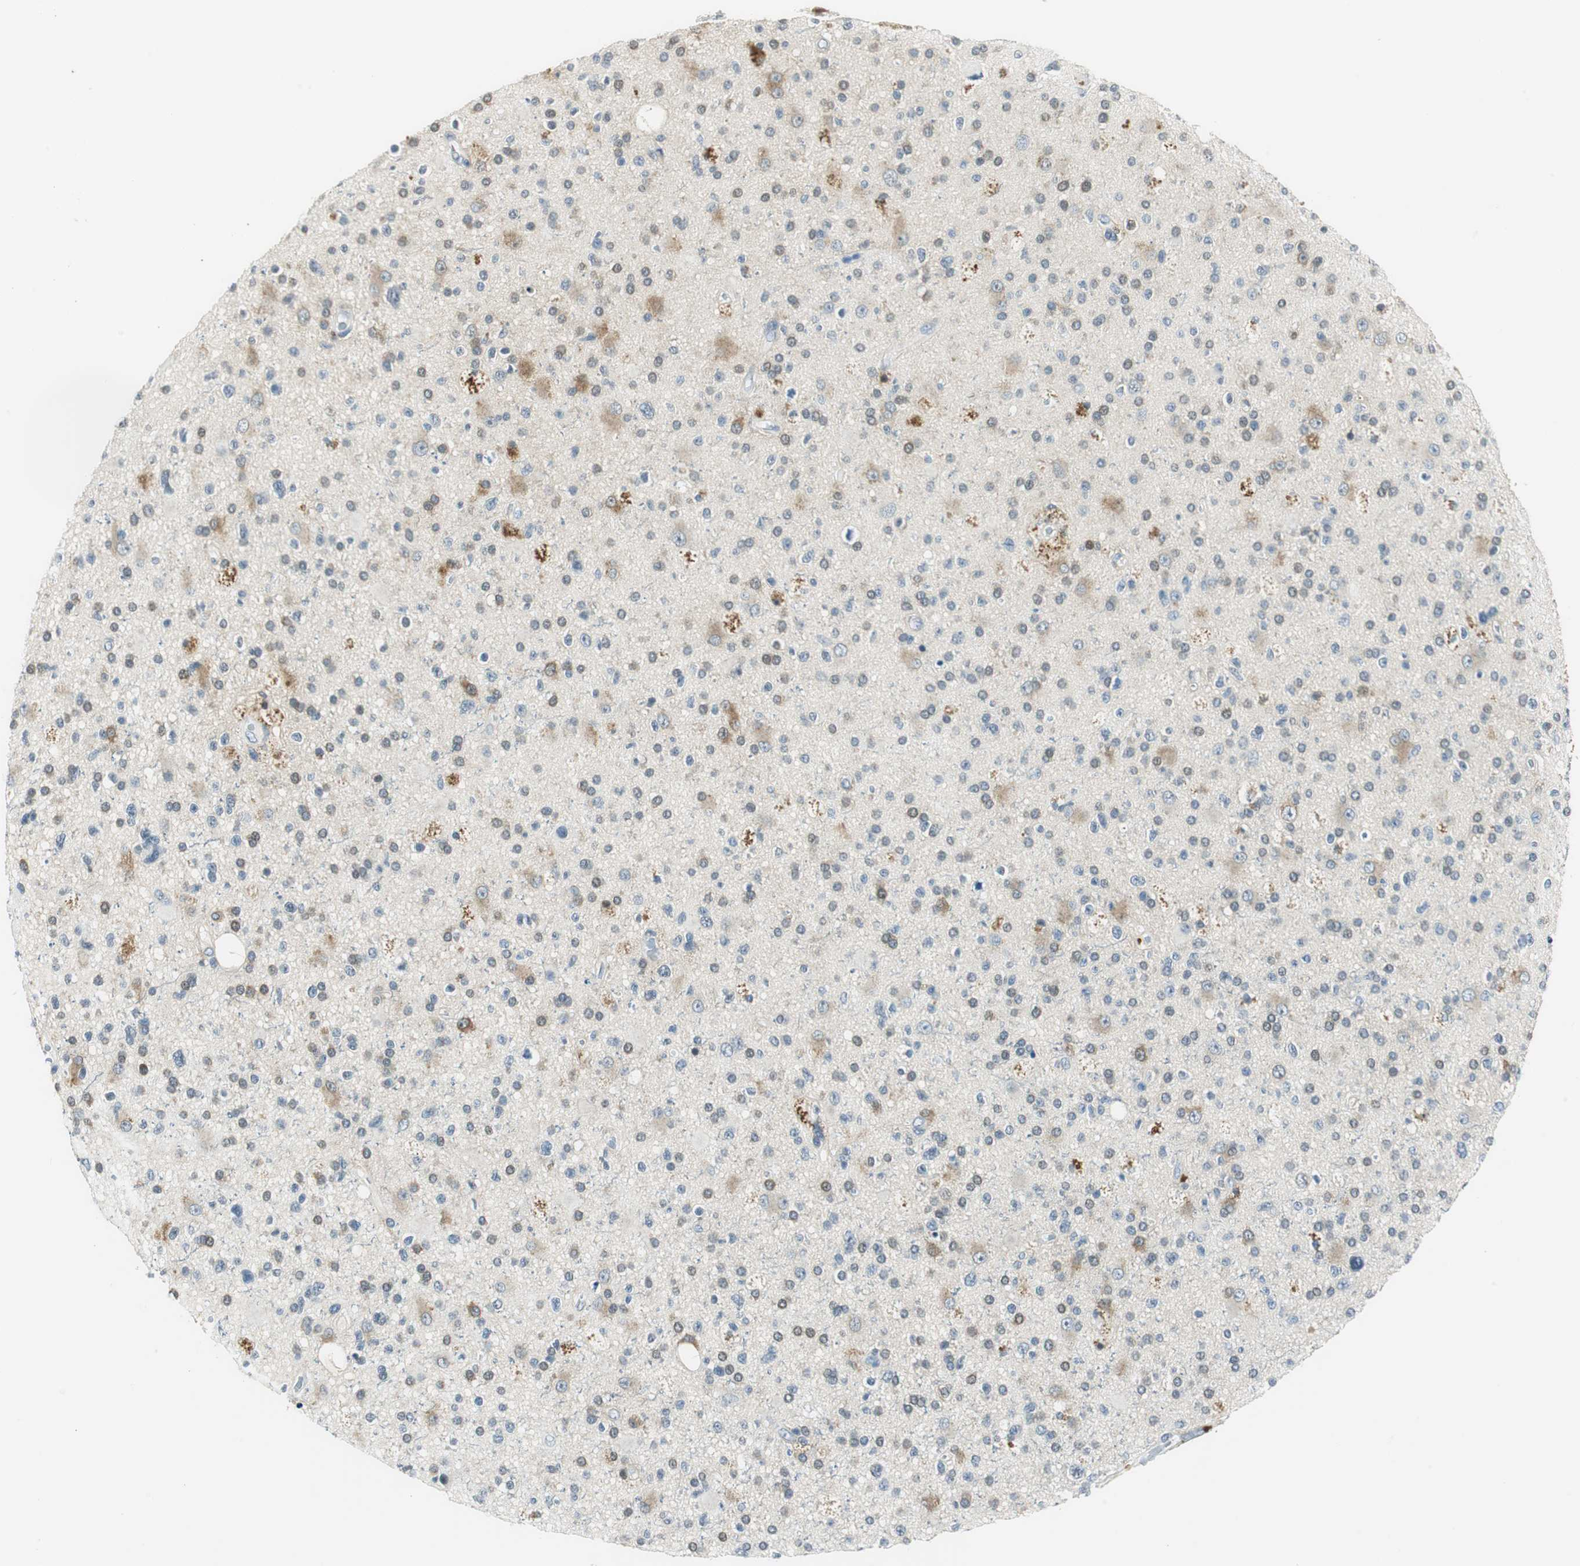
{"staining": {"intensity": "weak", "quantity": "<25%", "location": "cytoplasmic/membranous"}, "tissue": "glioma", "cell_type": "Tumor cells", "image_type": "cancer", "snomed": [{"axis": "morphology", "description": "Glioma, malignant, High grade"}, {"axis": "topography", "description": "Brain"}], "caption": "Immunohistochemistry of human high-grade glioma (malignant) demonstrates no expression in tumor cells.", "gene": "ME1", "patient": {"sex": "male", "age": 33}}